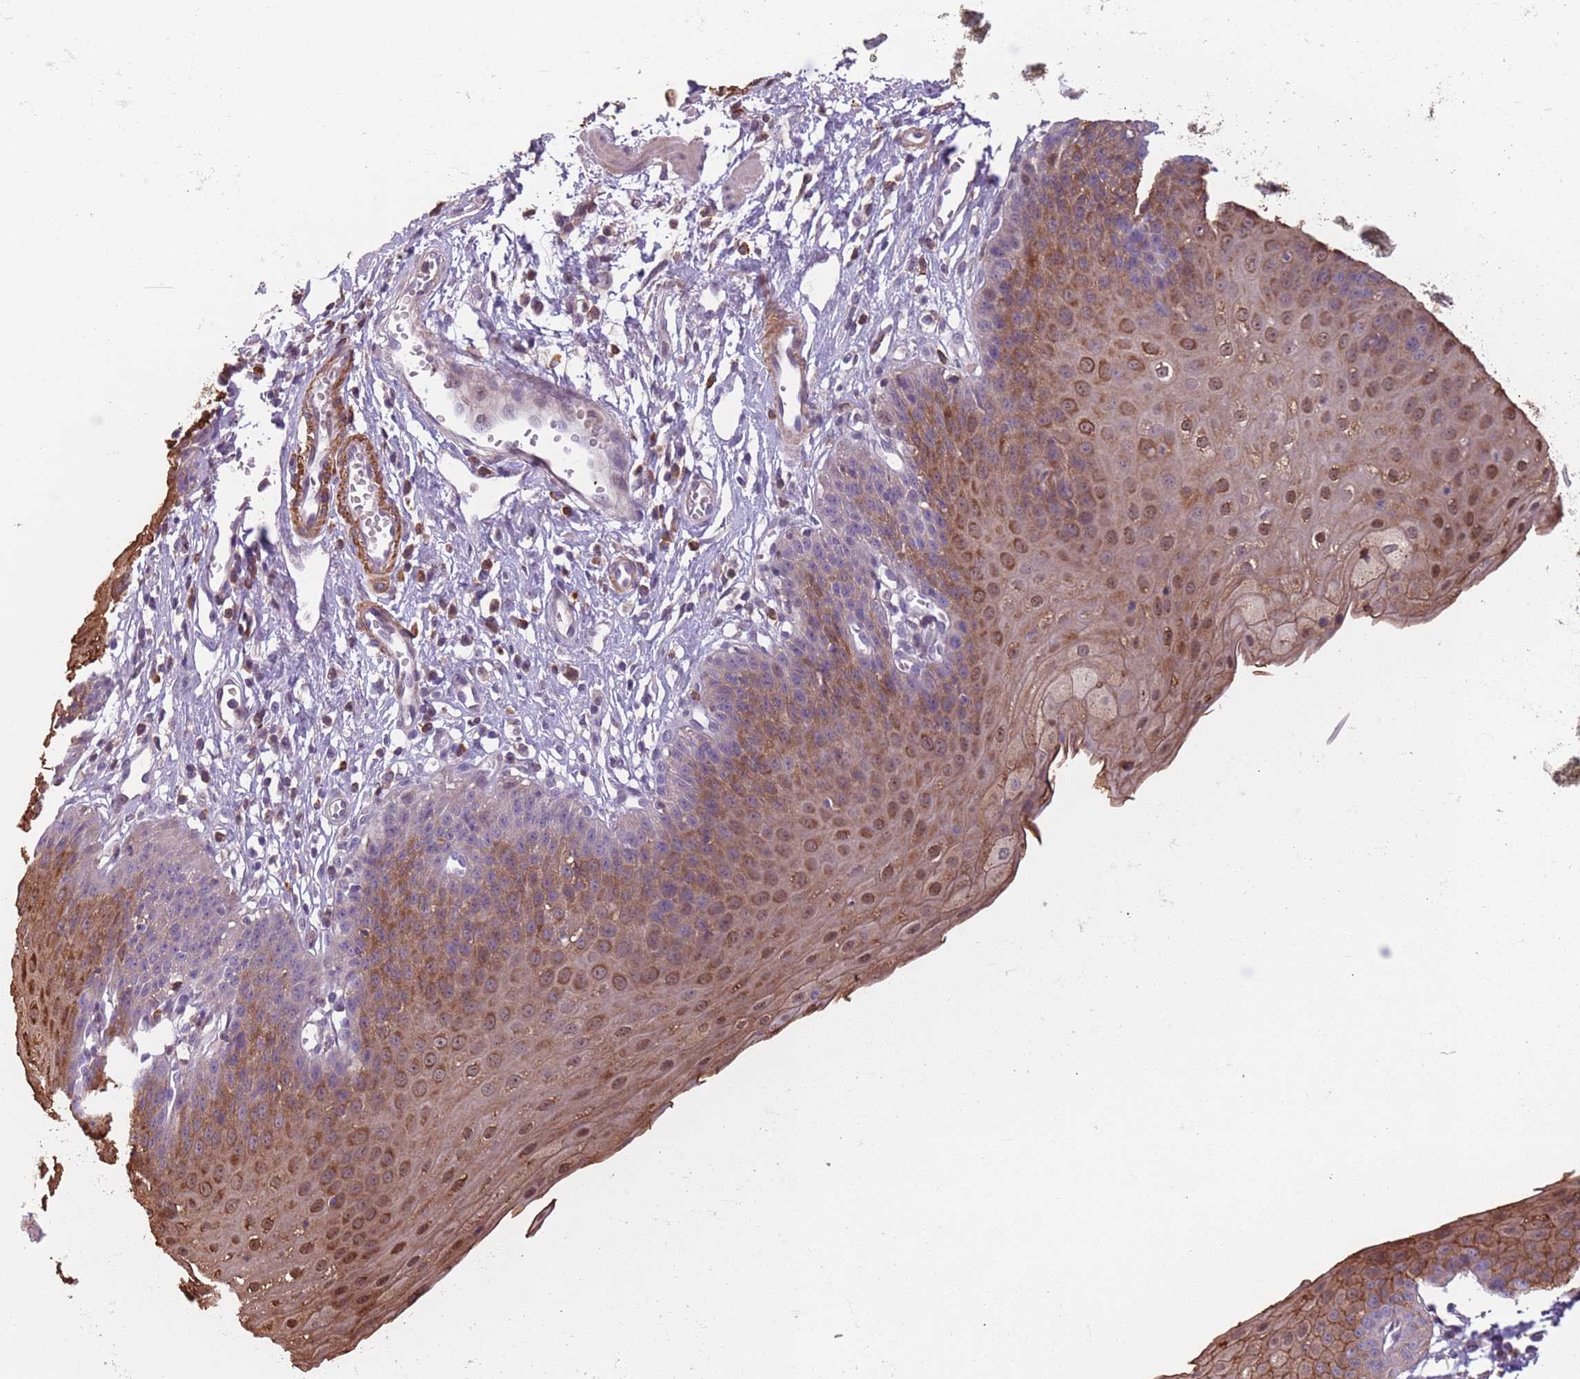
{"staining": {"intensity": "moderate", "quantity": ">75%", "location": "cytoplasmic/membranous,nuclear"}, "tissue": "esophagus", "cell_type": "Squamous epithelial cells", "image_type": "normal", "snomed": [{"axis": "morphology", "description": "Normal tissue, NOS"}, {"axis": "topography", "description": "Esophagus"}], "caption": "This histopathology image displays IHC staining of unremarkable human esophagus, with medium moderate cytoplasmic/membranous,nuclear expression in approximately >75% of squamous epithelial cells.", "gene": "JAML", "patient": {"sex": "male", "age": 71}}